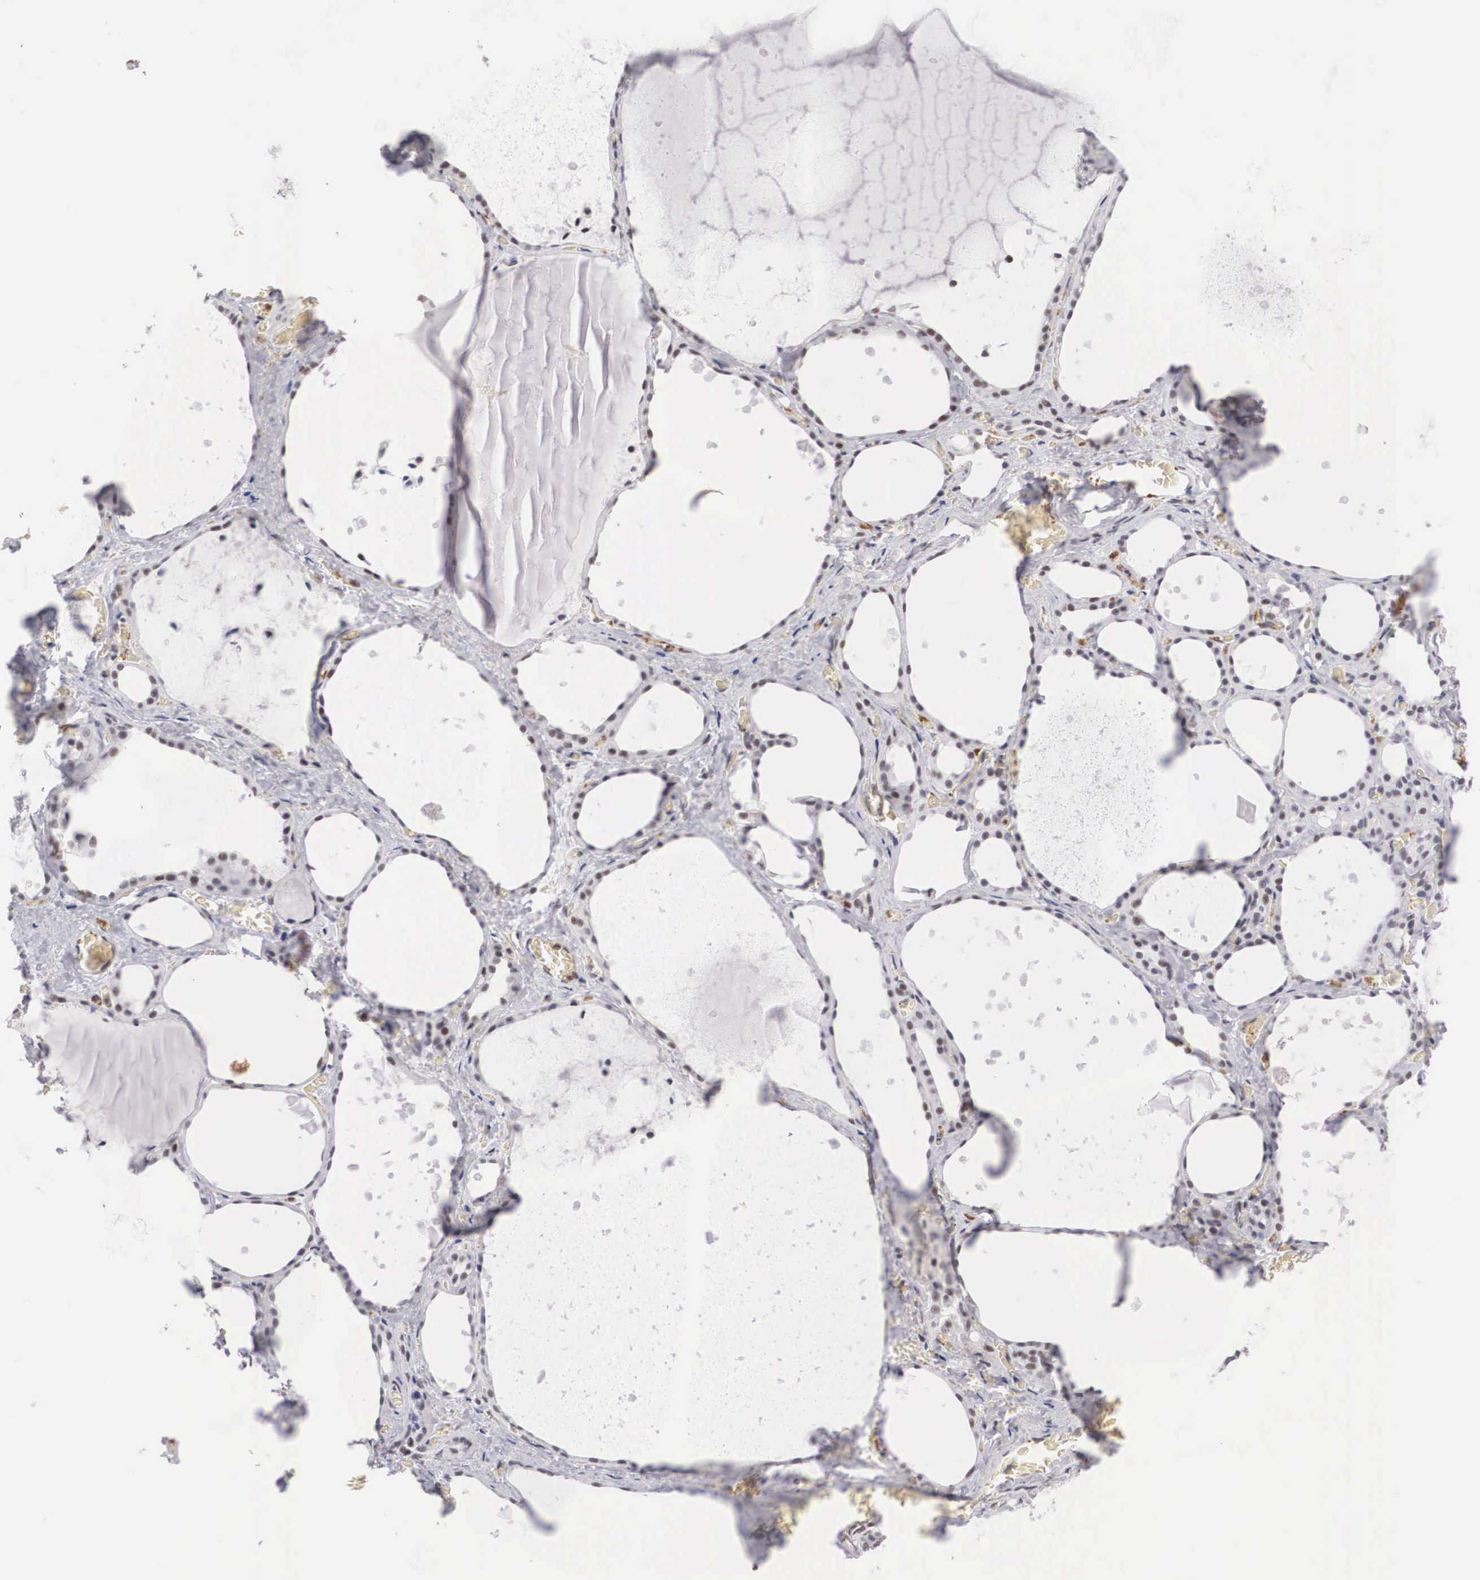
{"staining": {"intensity": "negative", "quantity": "none", "location": "none"}, "tissue": "thyroid gland", "cell_type": "Glandular cells", "image_type": "normal", "snomed": [{"axis": "morphology", "description": "Normal tissue, NOS"}, {"axis": "topography", "description": "Thyroid gland"}], "caption": "This photomicrograph is of unremarkable thyroid gland stained with immunohistochemistry (IHC) to label a protein in brown with the nuclei are counter-stained blue. There is no positivity in glandular cells.", "gene": "FAM47A", "patient": {"sex": "male", "age": 76}}